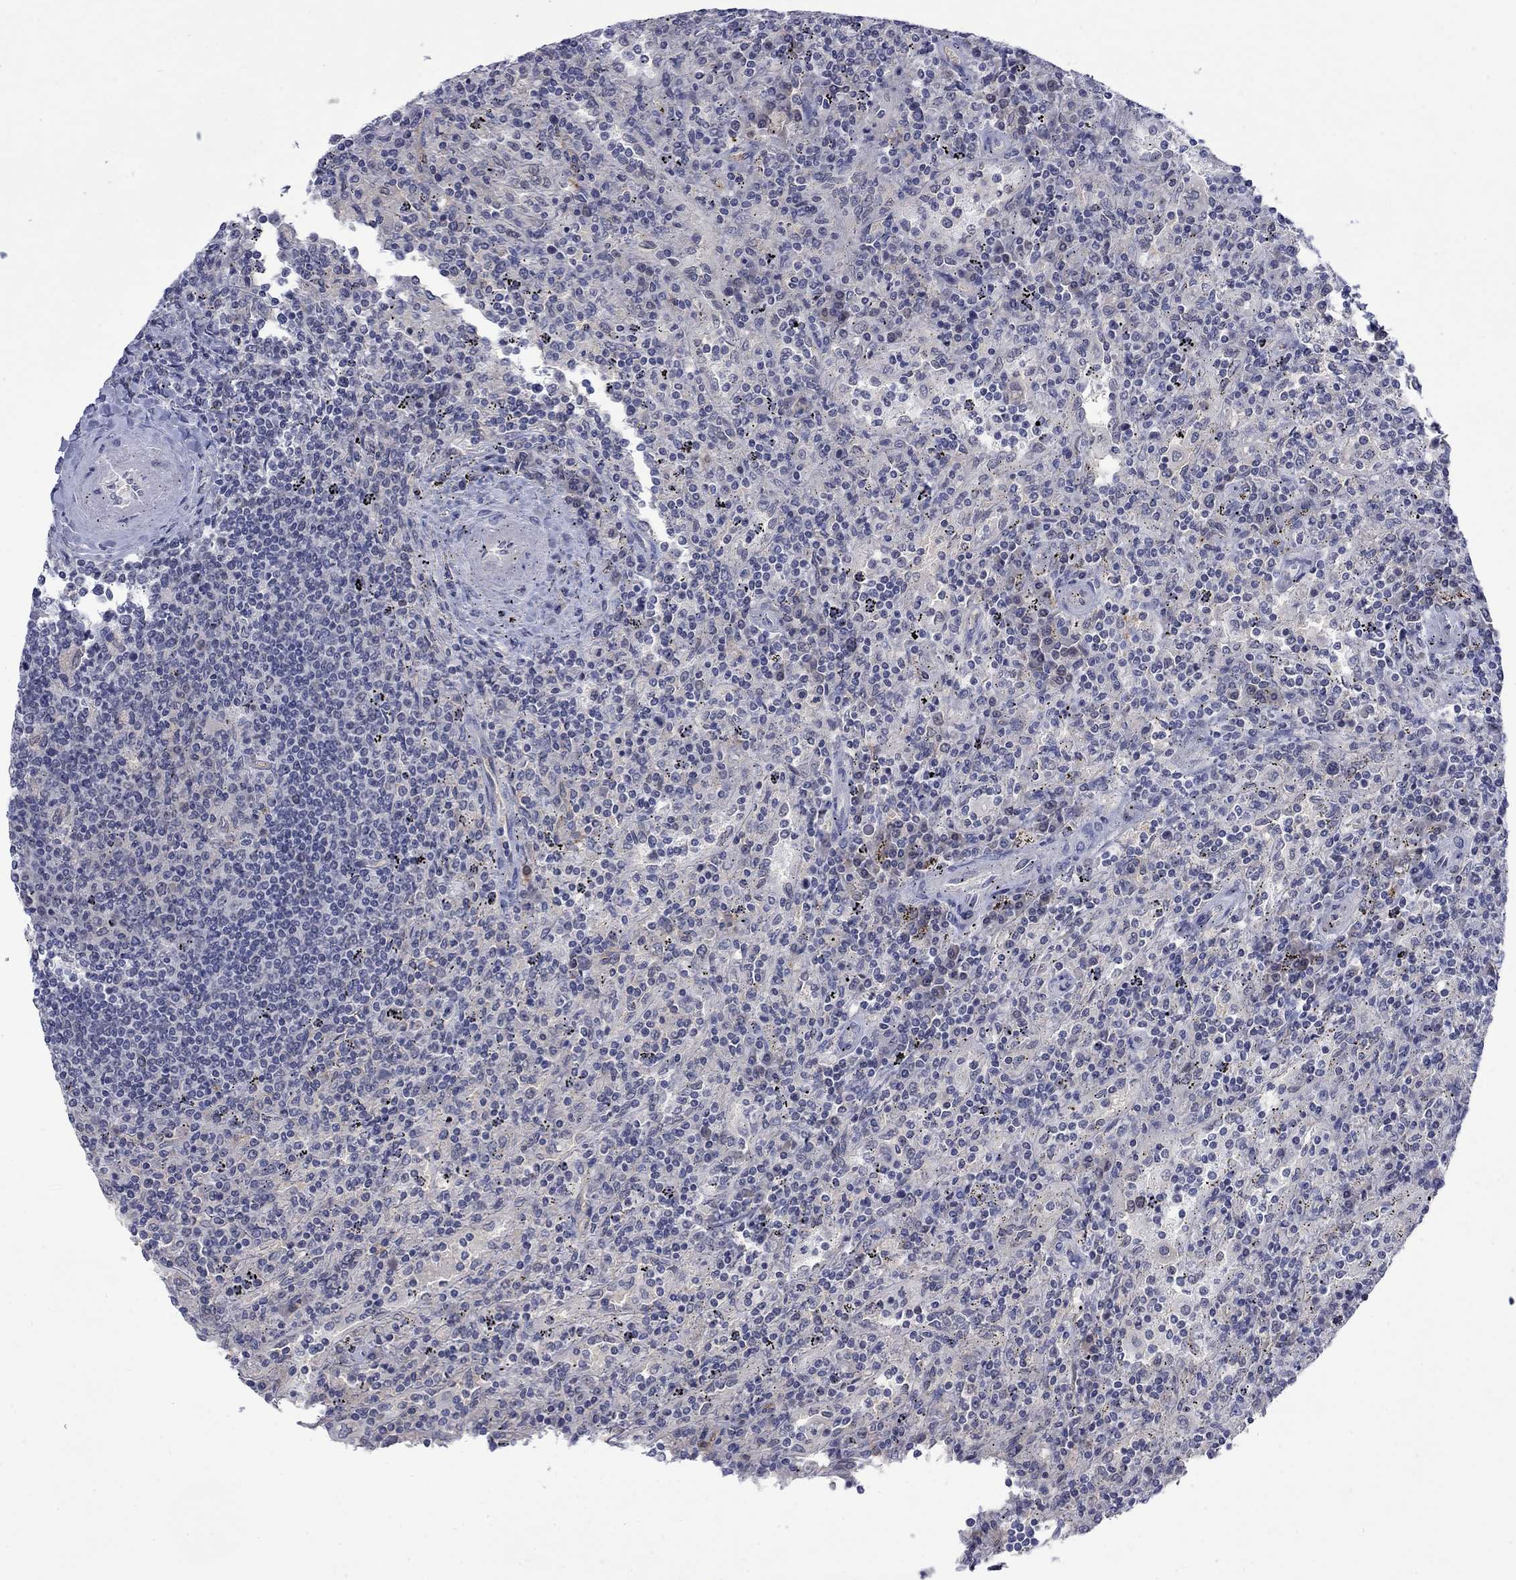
{"staining": {"intensity": "negative", "quantity": "none", "location": "none"}, "tissue": "lymphoma", "cell_type": "Tumor cells", "image_type": "cancer", "snomed": [{"axis": "morphology", "description": "Malignant lymphoma, non-Hodgkin's type, Low grade"}, {"axis": "topography", "description": "Spleen"}], "caption": "DAB immunohistochemical staining of lymphoma exhibits no significant positivity in tumor cells.", "gene": "NSMF", "patient": {"sex": "male", "age": 62}}